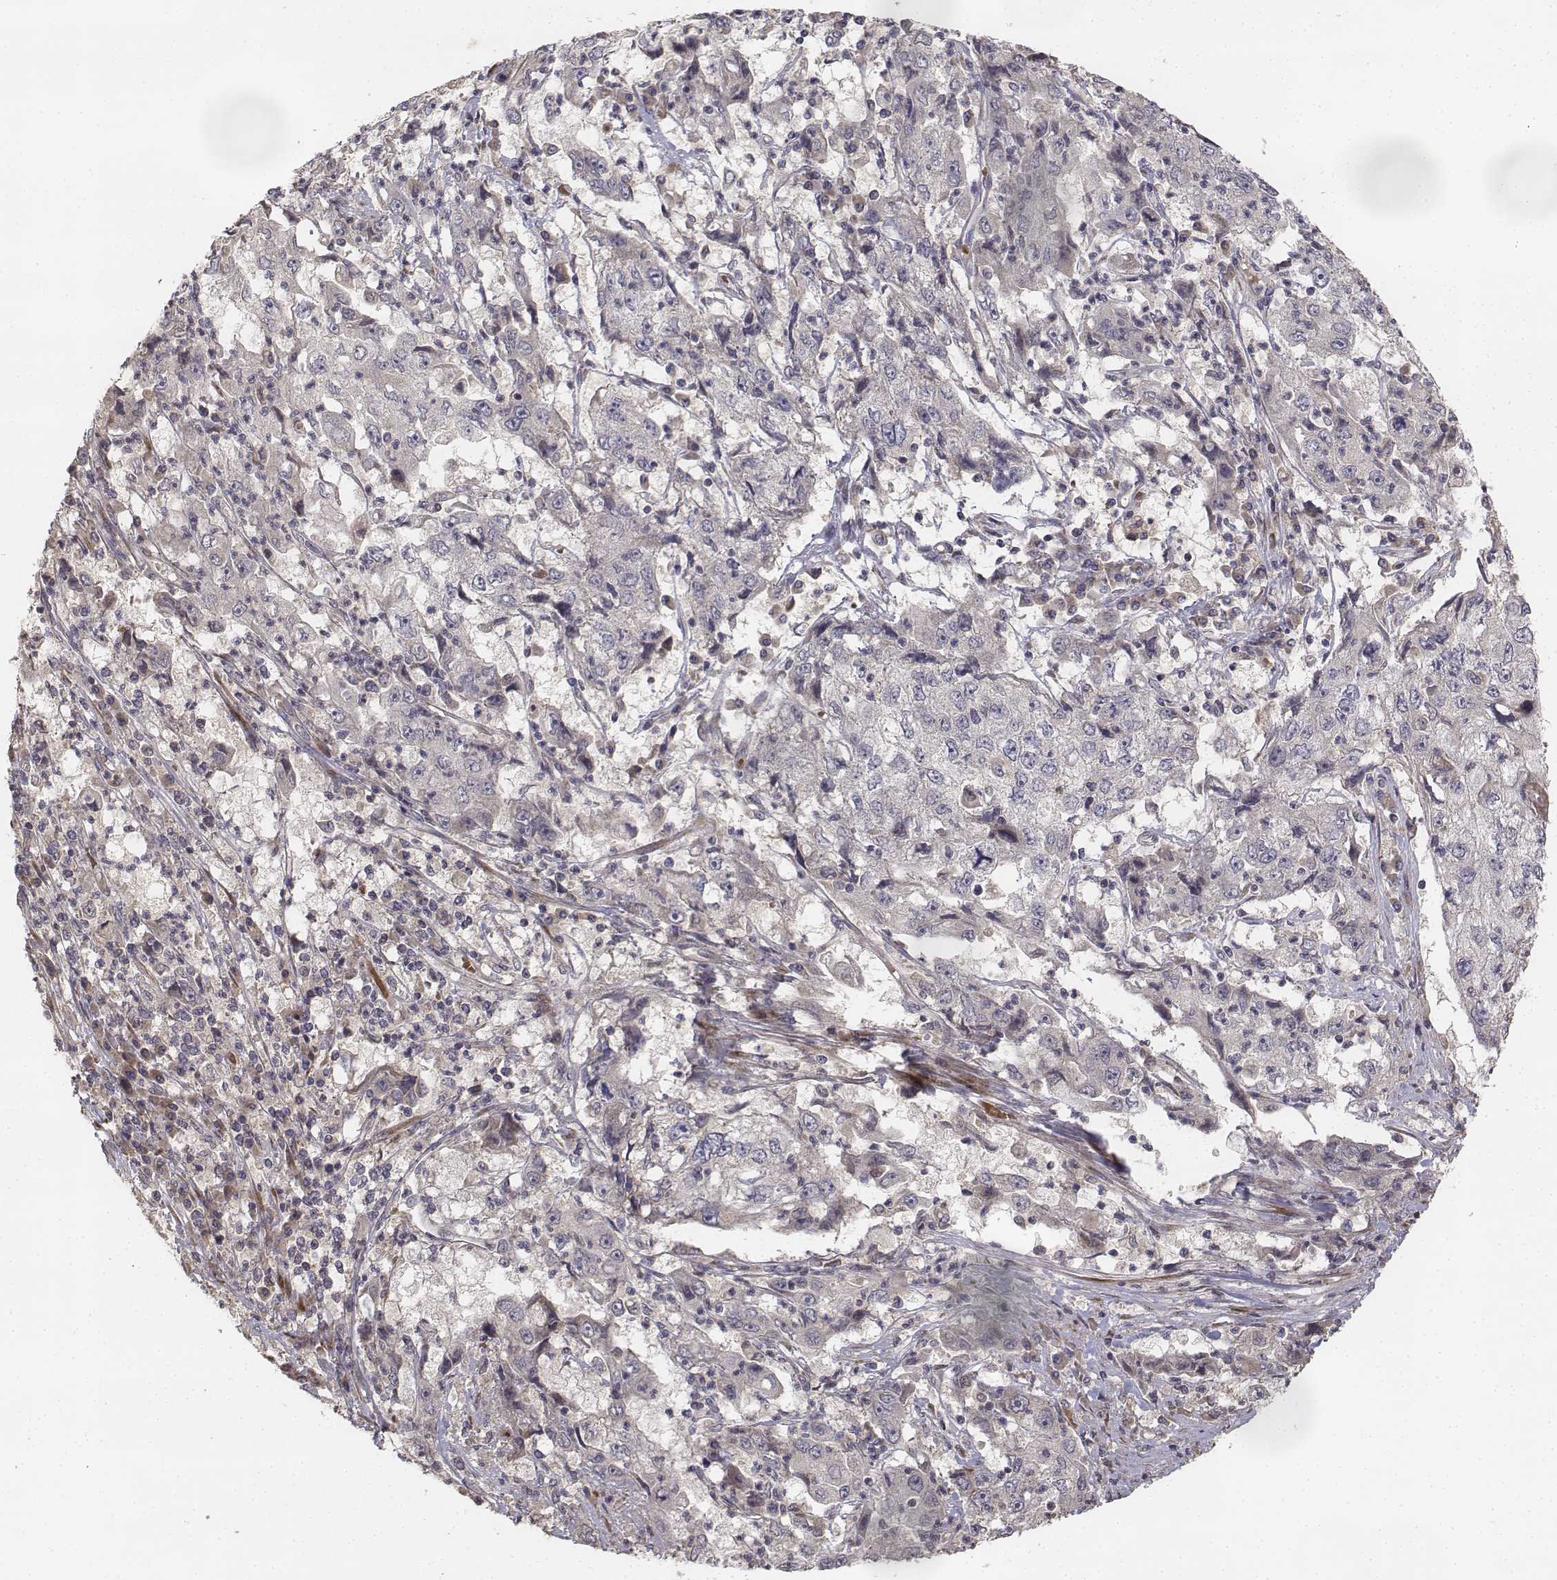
{"staining": {"intensity": "negative", "quantity": "none", "location": "none"}, "tissue": "cervical cancer", "cell_type": "Tumor cells", "image_type": "cancer", "snomed": [{"axis": "morphology", "description": "Squamous cell carcinoma, NOS"}, {"axis": "topography", "description": "Cervix"}], "caption": "There is no significant expression in tumor cells of cervical cancer.", "gene": "FBXO21", "patient": {"sex": "female", "age": 36}}